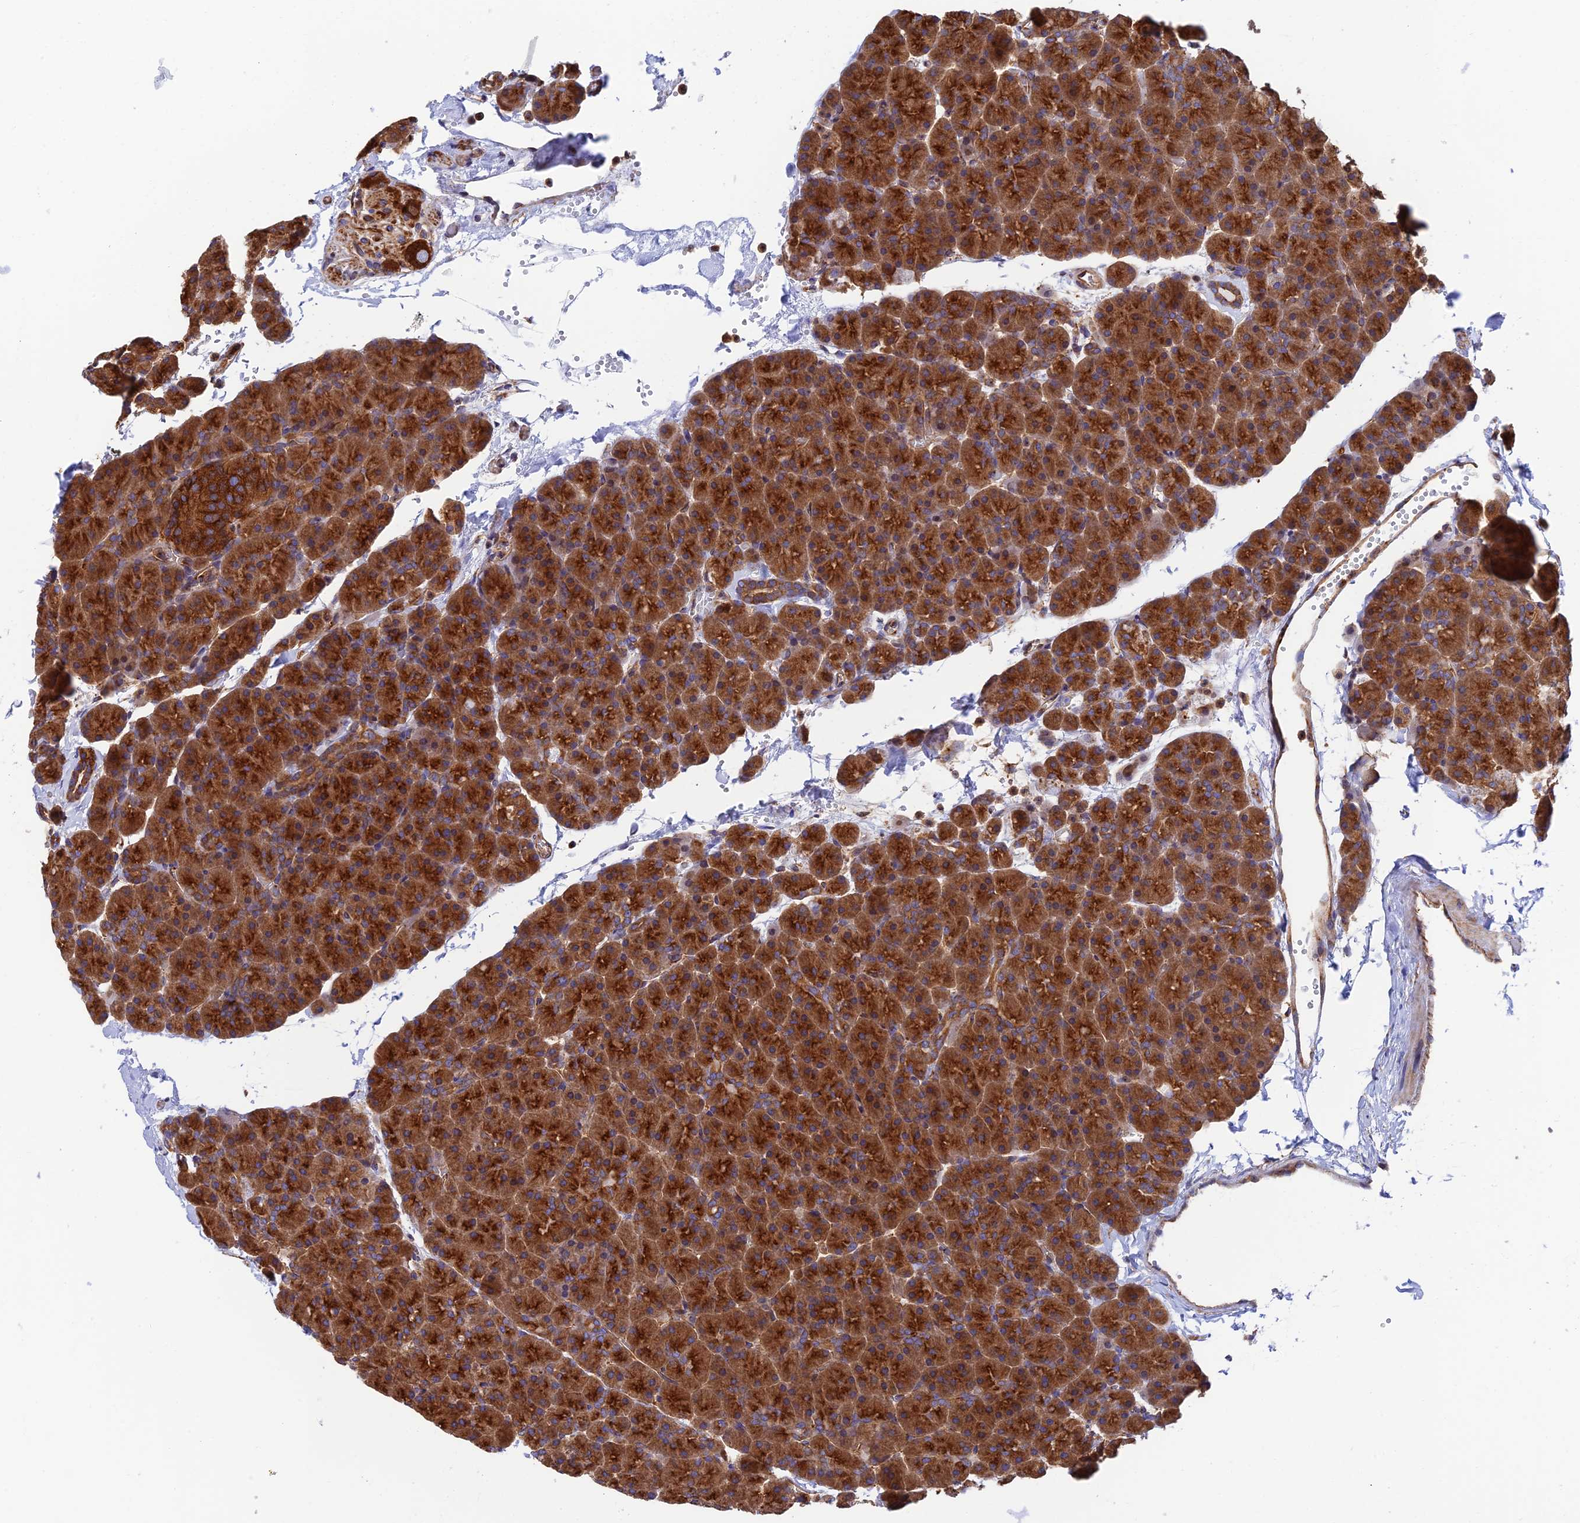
{"staining": {"intensity": "strong", "quantity": ">75%", "location": "cytoplasmic/membranous"}, "tissue": "pancreas", "cell_type": "Exocrine glandular cells", "image_type": "normal", "snomed": [{"axis": "morphology", "description": "Normal tissue, NOS"}, {"axis": "topography", "description": "Pancreas"}], "caption": "About >75% of exocrine glandular cells in benign human pancreas display strong cytoplasmic/membranous protein expression as visualized by brown immunohistochemical staining.", "gene": "DCTN2", "patient": {"sex": "male", "age": 36}}